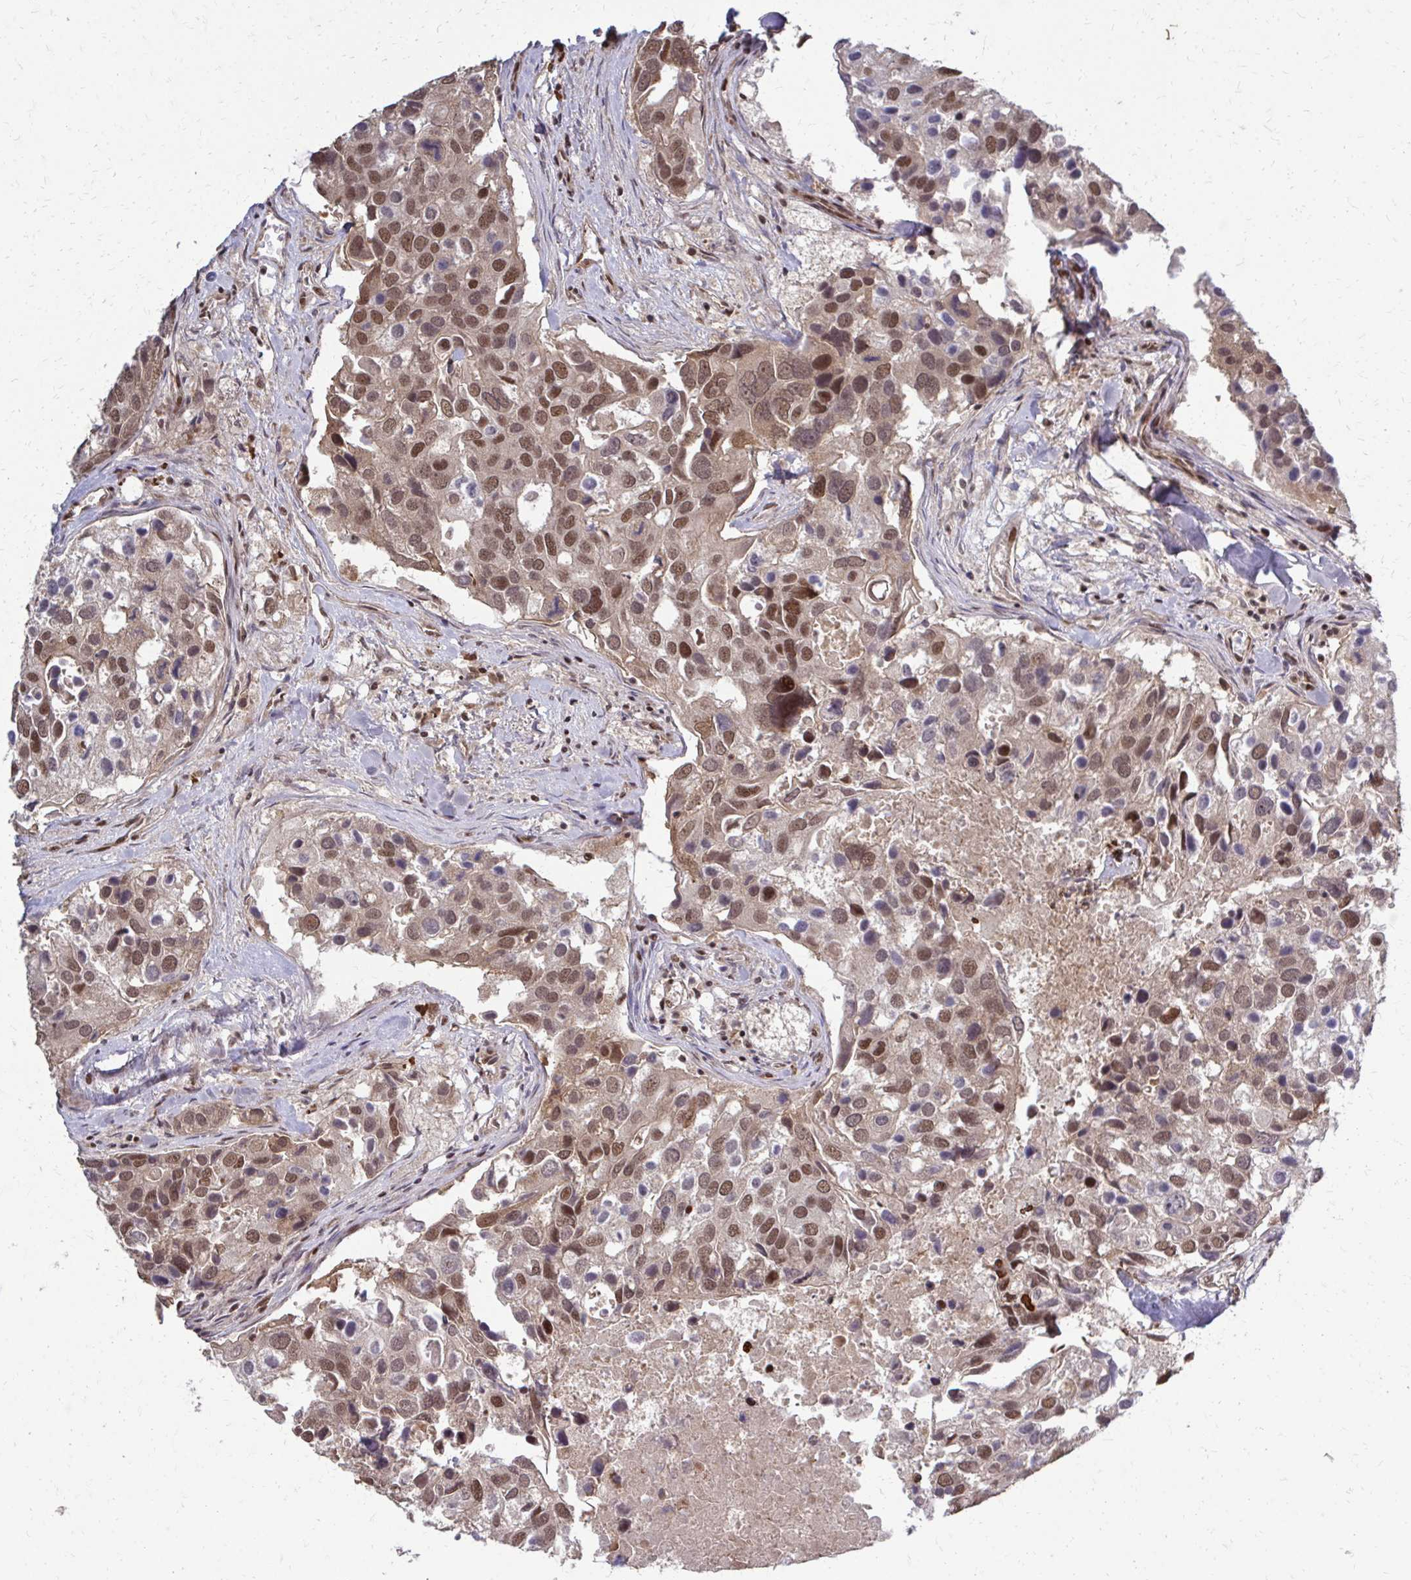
{"staining": {"intensity": "moderate", "quantity": ">75%", "location": "nuclear"}, "tissue": "breast cancer", "cell_type": "Tumor cells", "image_type": "cancer", "snomed": [{"axis": "morphology", "description": "Duct carcinoma"}, {"axis": "topography", "description": "Breast"}], "caption": "Breast cancer (intraductal carcinoma) stained for a protein demonstrates moderate nuclear positivity in tumor cells. (DAB = brown stain, brightfield microscopy at high magnification).", "gene": "SS18", "patient": {"sex": "female", "age": 83}}